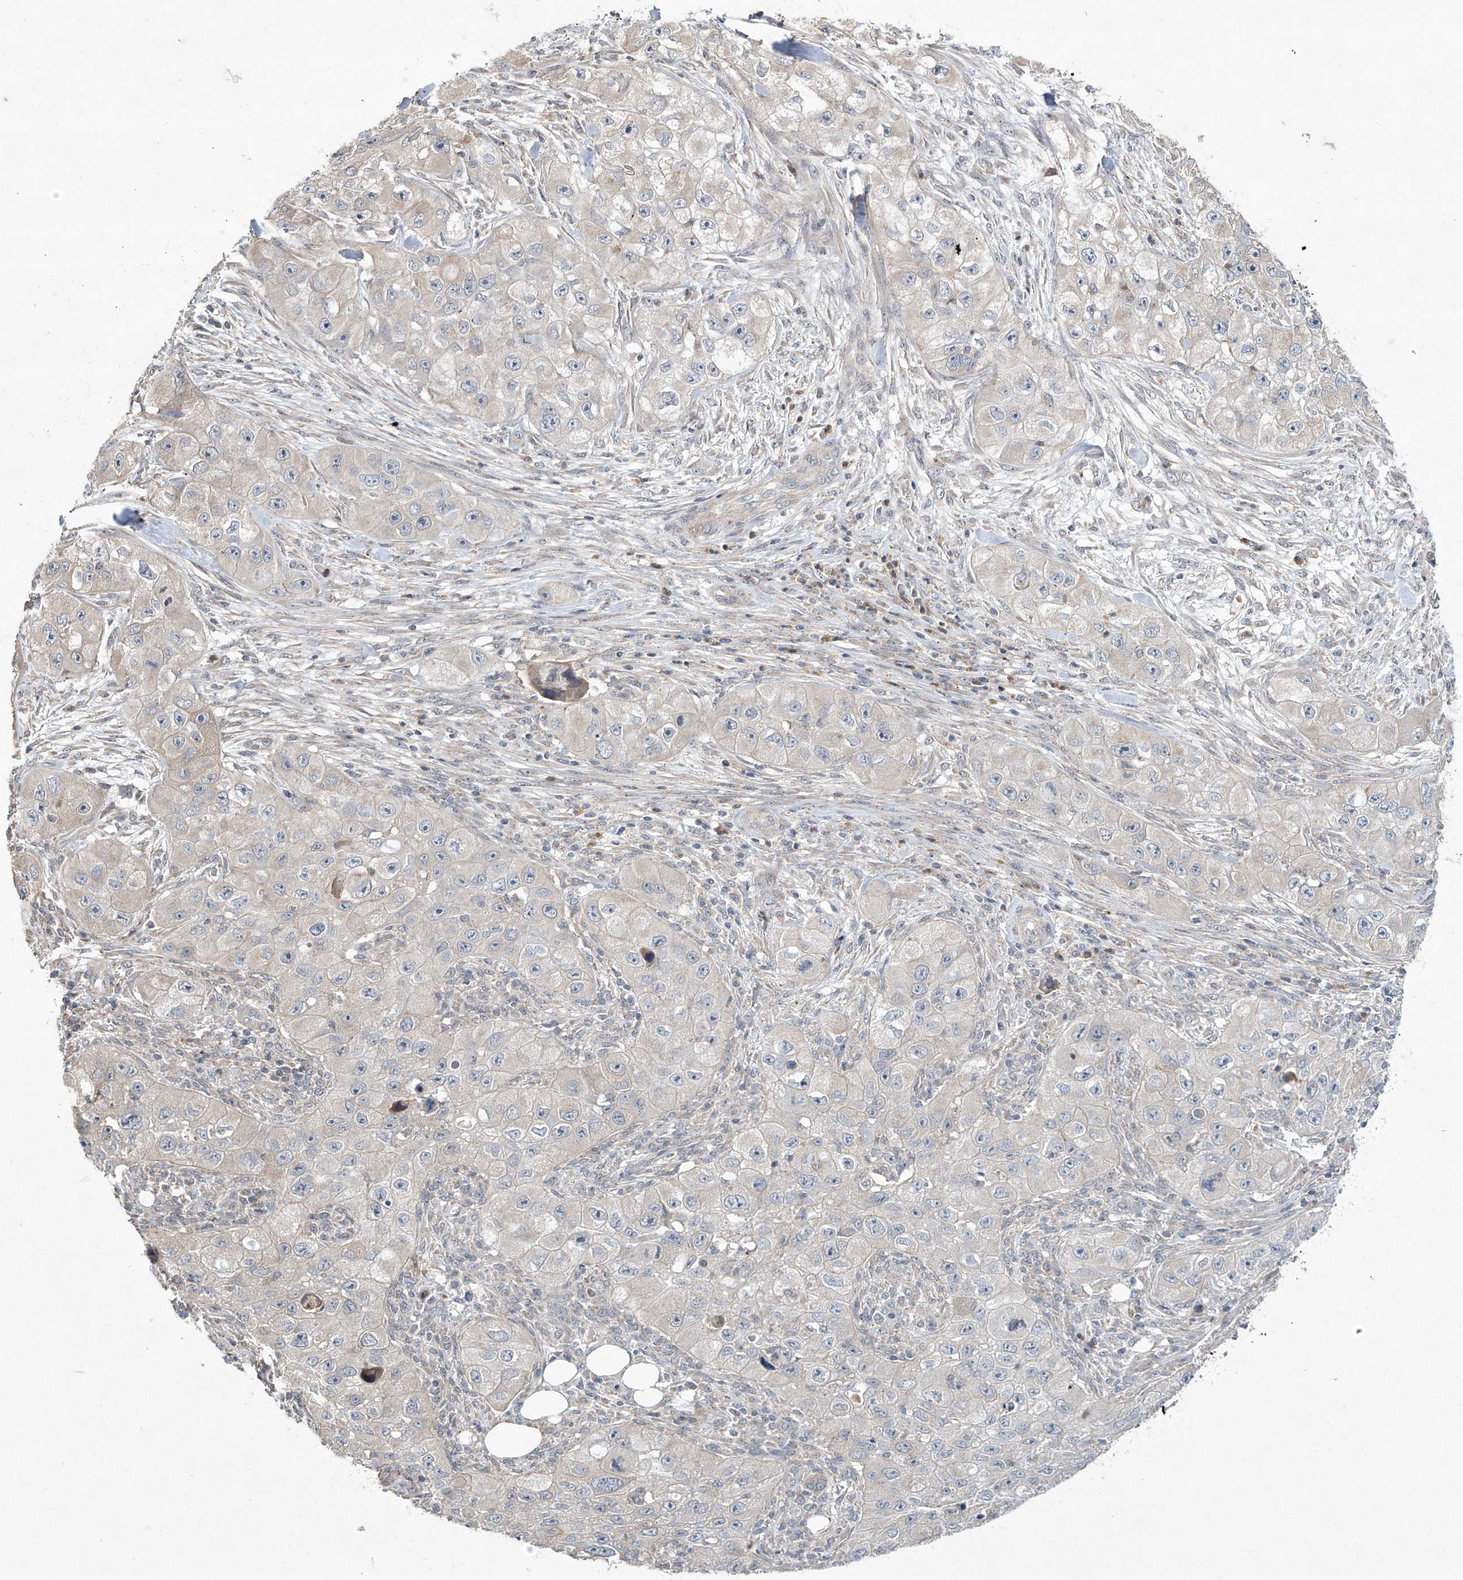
{"staining": {"intensity": "negative", "quantity": "none", "location": "none"}, "tissue": "skin cancer", "cell_type": "Tumor cells", "image_type": "cancer", "snomed": [{"axis": "morphology", "description": "Squamous cell carcinoma, NOS"}, {"axis": "topography", "description": "Skin"}, {"axis": "topography", "description": "Subcutis"}], "caption": "A high-resolution micrograph shows IHC staining of squamous cell carcinoma (skin), which exhibits no significant expression in tumor cells.", "gene": "TRIM60", "patient": {"sex": "male", "age": 73}}